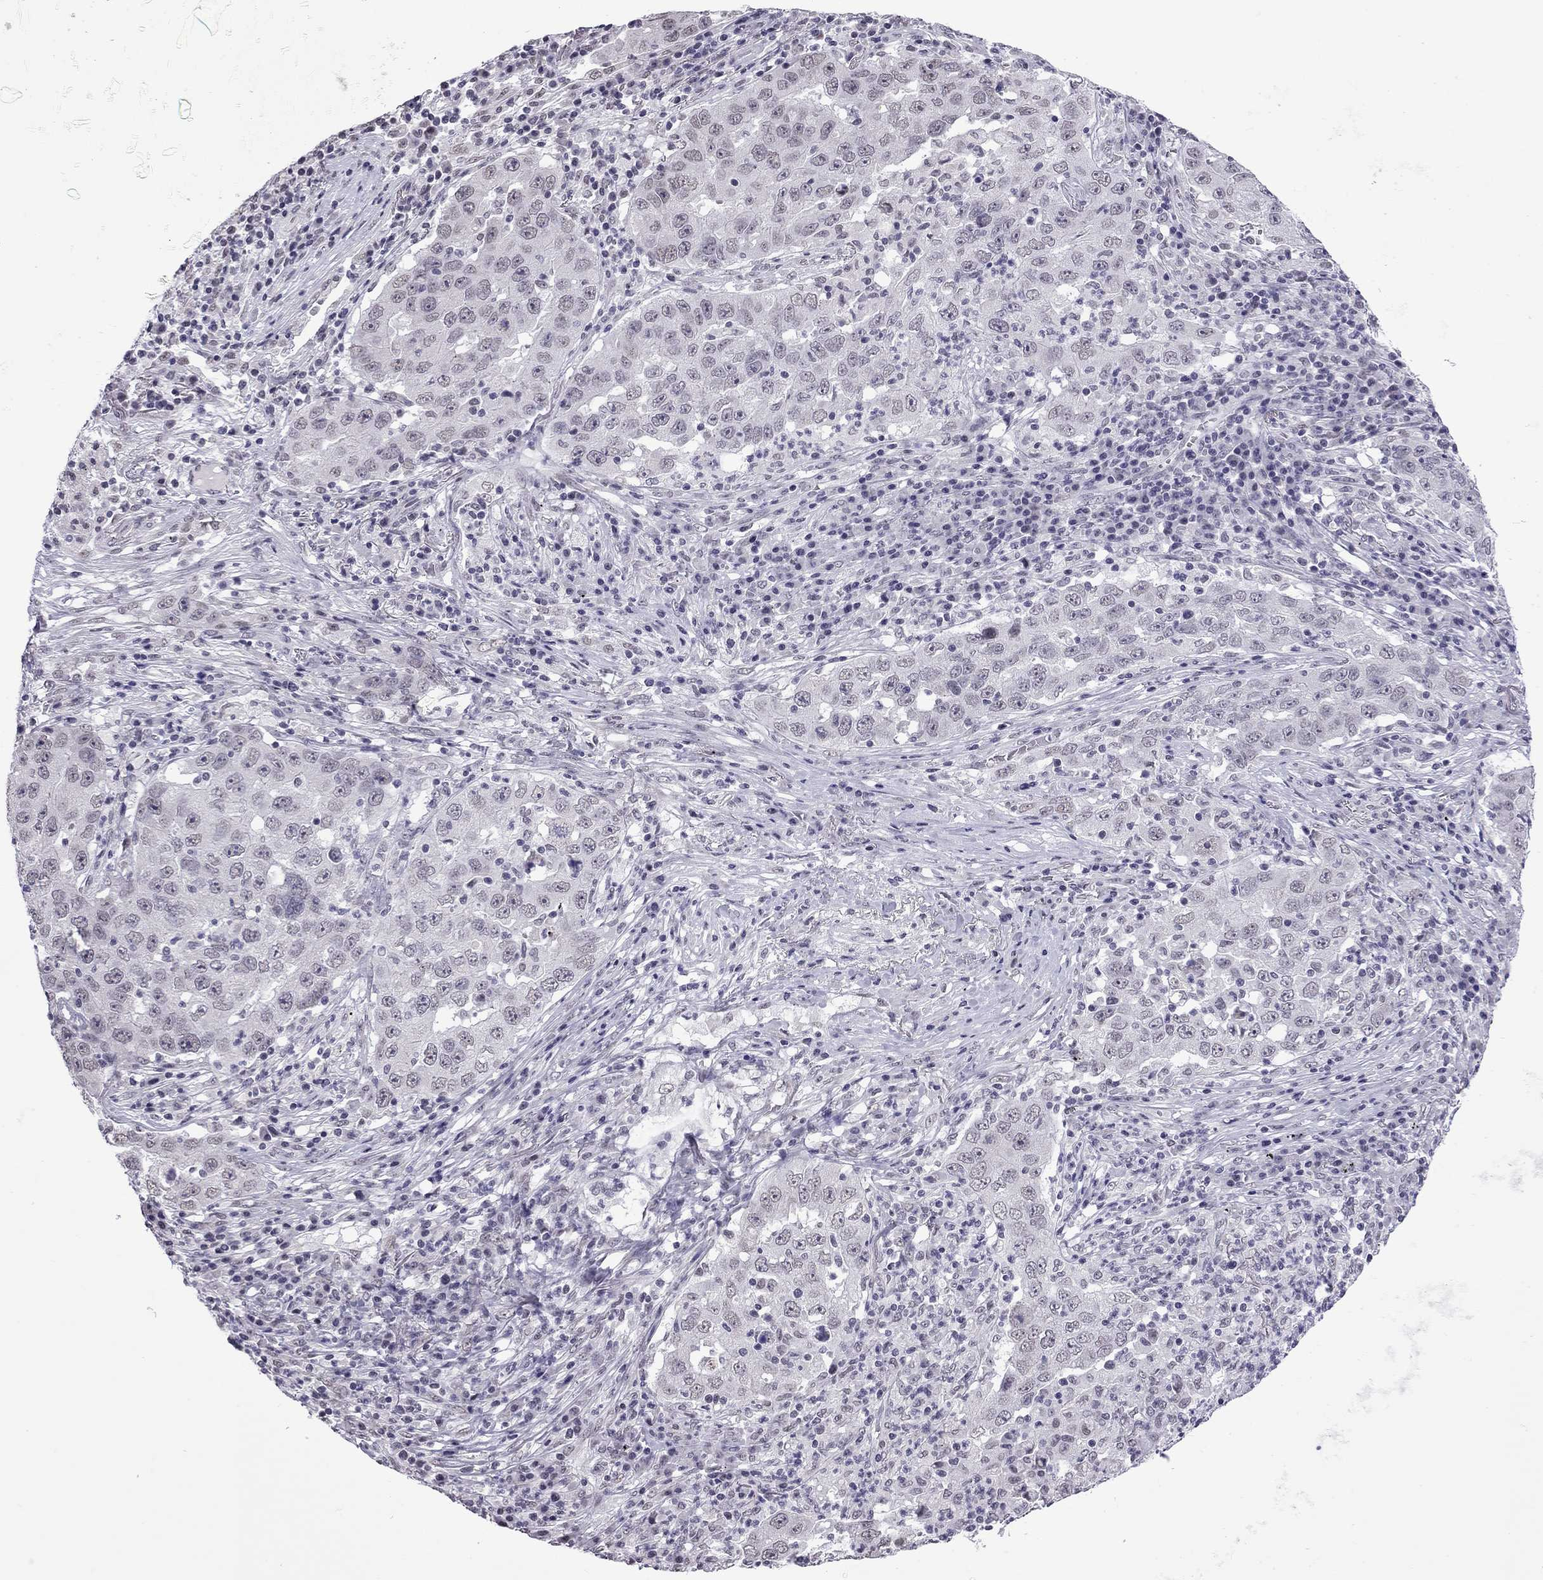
{"staining": {"intensity": "negative", "quantity": "none", "location": "none"}, "tissue": "lung cancer", "cell_type": "Tumor cells", "image_type": "cancer", "snomed": [{"axis": "morphology", "description": "Adenocarcinoma, NOS"}, {"axis": "topography", "description": "Lung"}], "caption": "Tumor cells are negative for protein expression in human adenocarcinoma (lung).", "gene": "PPP1R3A", "patient": {"sex": "male", "age": 73}}